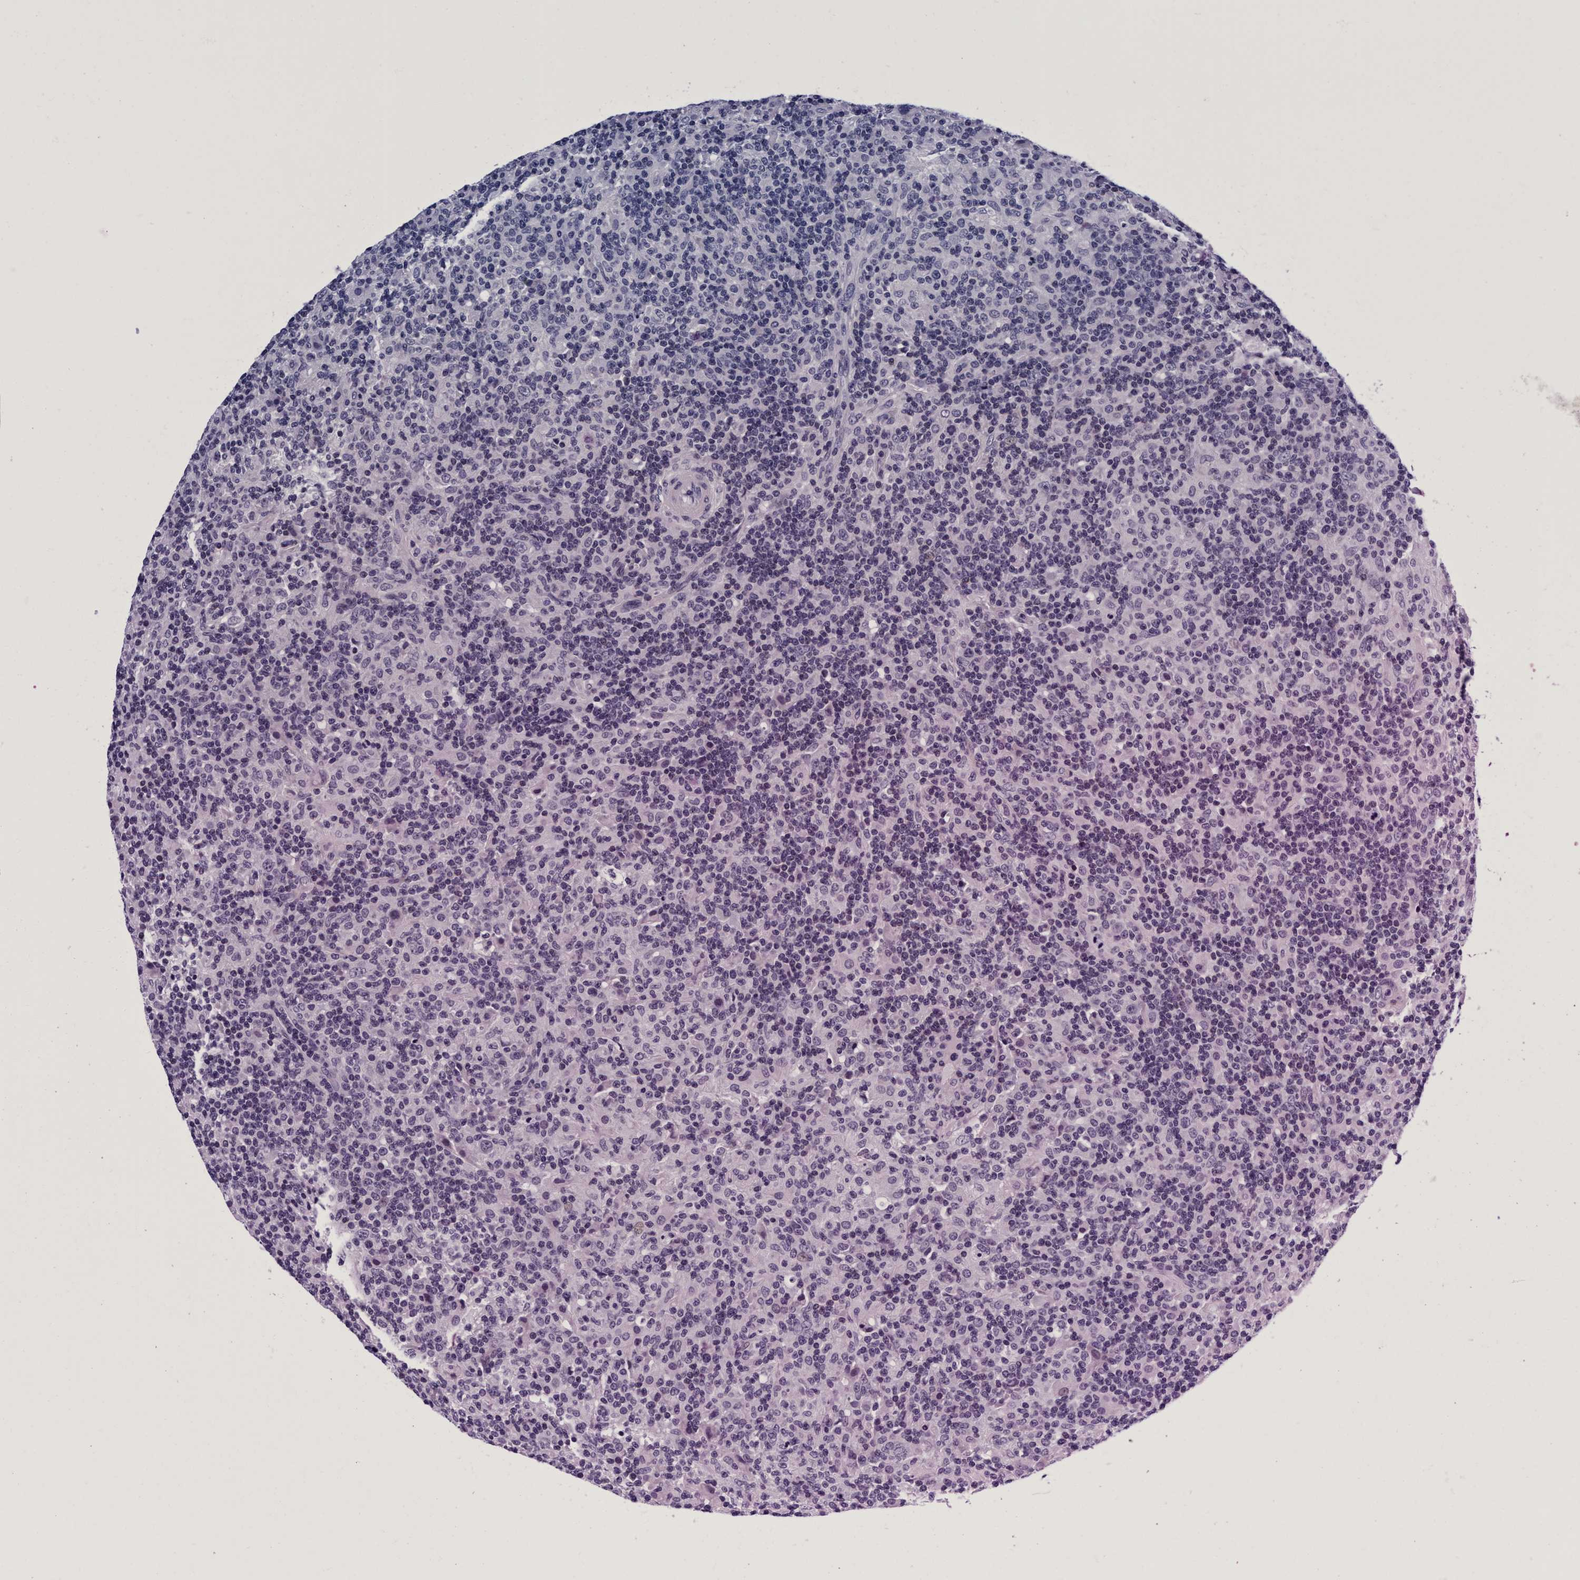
{"staining": {"intensity": "negative", "quantity": "none", "location": "none"}, "tissue": "lymphoma", "cell_type": "Tumor cells", "image_type": "cancer", "snomed": [{"axis": "morphology", "description": "Hodgkin's disease, NOS"}, {"axis": "topography", "description": "Lymph node"}], "caption": "Tumor cells show no significant protein expression in Hodgkin's disease.", "gene": "PLPPR1", "patient": {"sex": "male", "age": 70}}